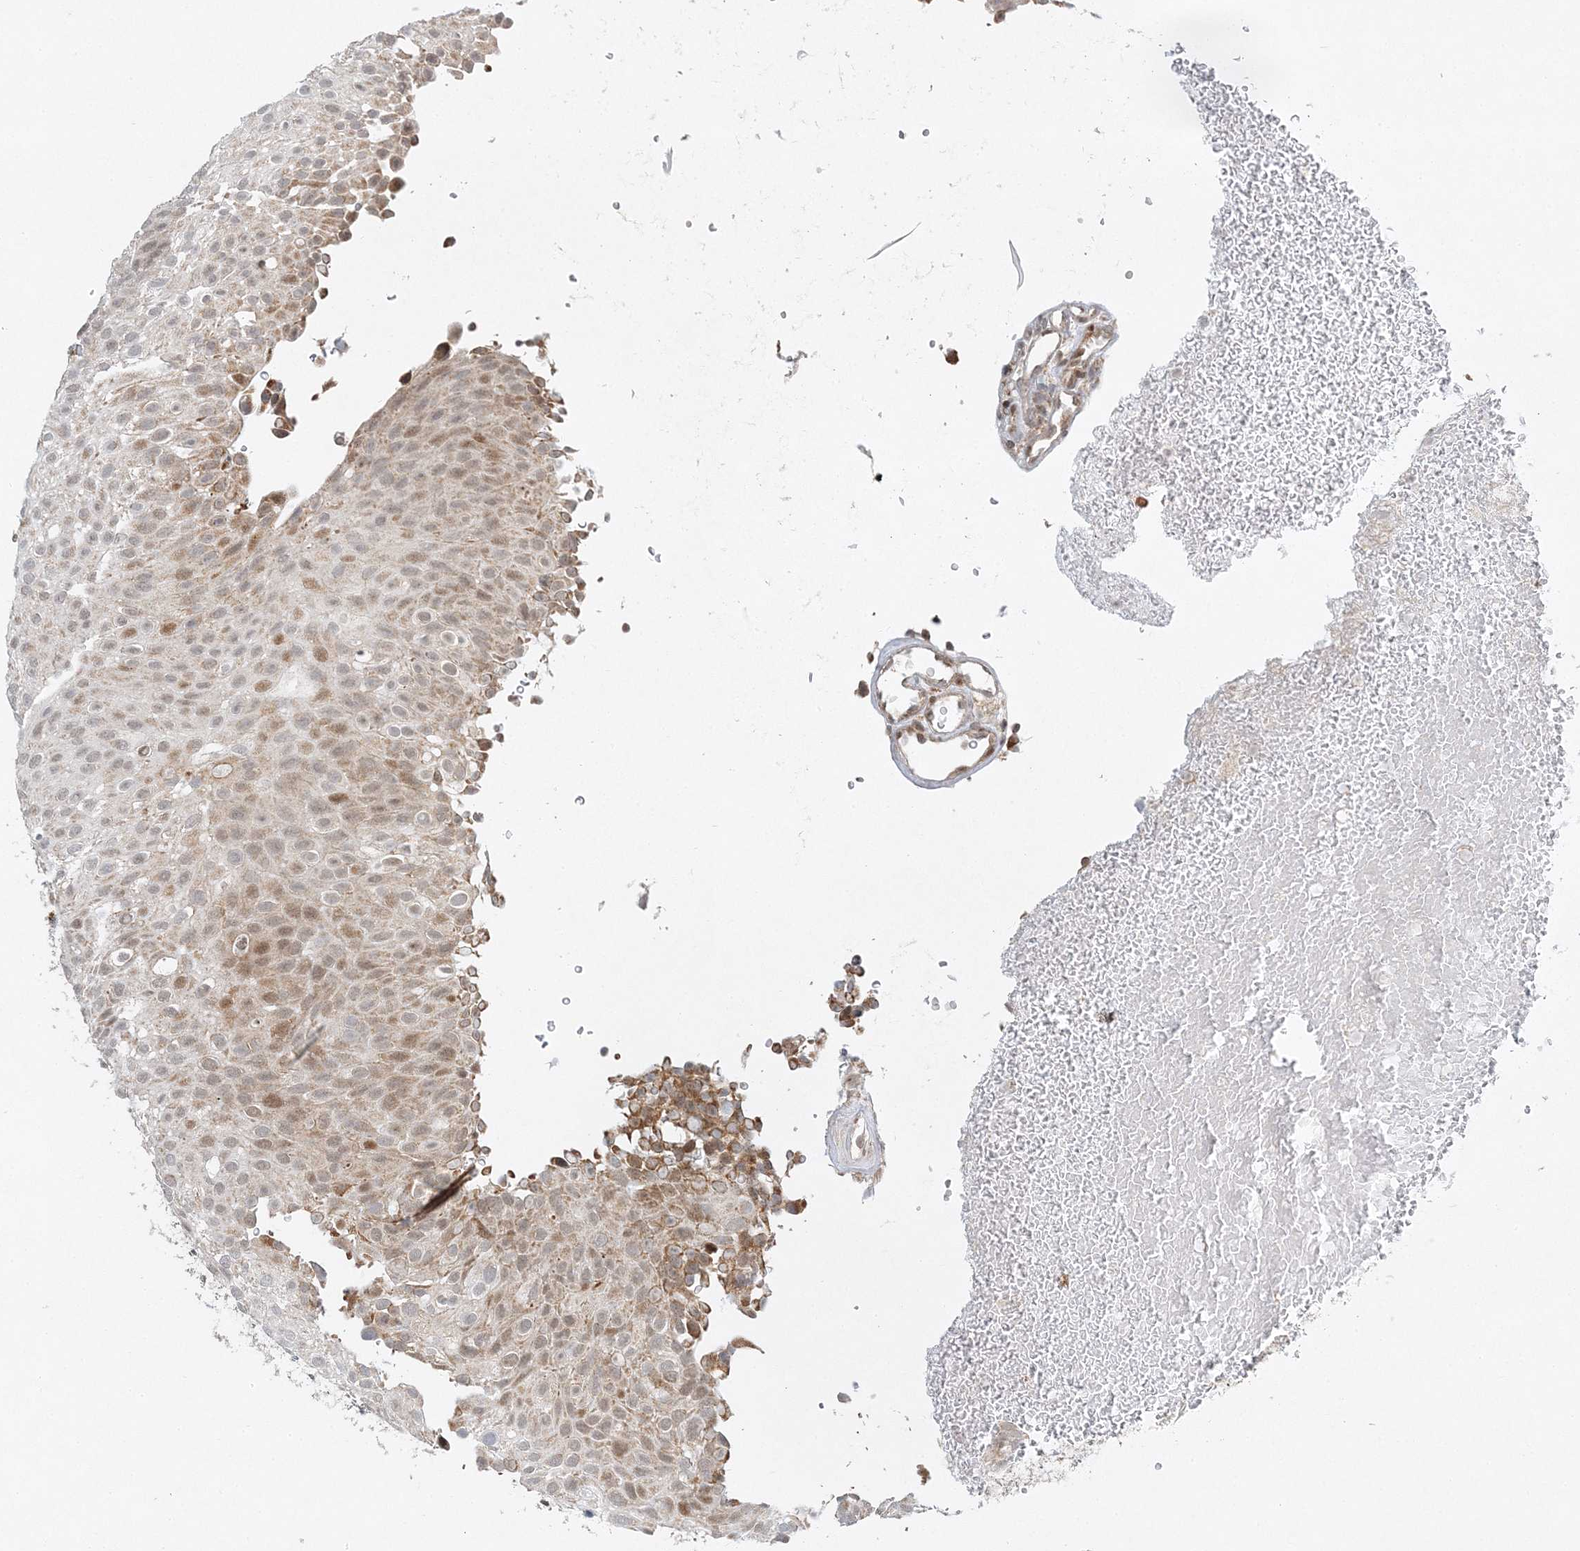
{"staining": {"intensity": "moderate", "quantity": "25%-75%", "location": "cytoplasmic/membranous,nuclear"}, "tissue": "urothelial cancer", "cell_type": "Tumor cells", "image_type": "cancer", "snomed": [{"axis": "morphology", "description": "Urothelial carcinoma, Low grade"}, {"axis": "topography", "description": "Urinary bladder"}], "caption": "Tumor cells reveal medium levels of moderate cytoplasmic/membranous and nuclear positivity in approximately 25%-75% of cells in human urothelial carcinoma (low-grade).", "gene": "RAB11FIP2", "patient": {"sex": "male", "age": 78}}